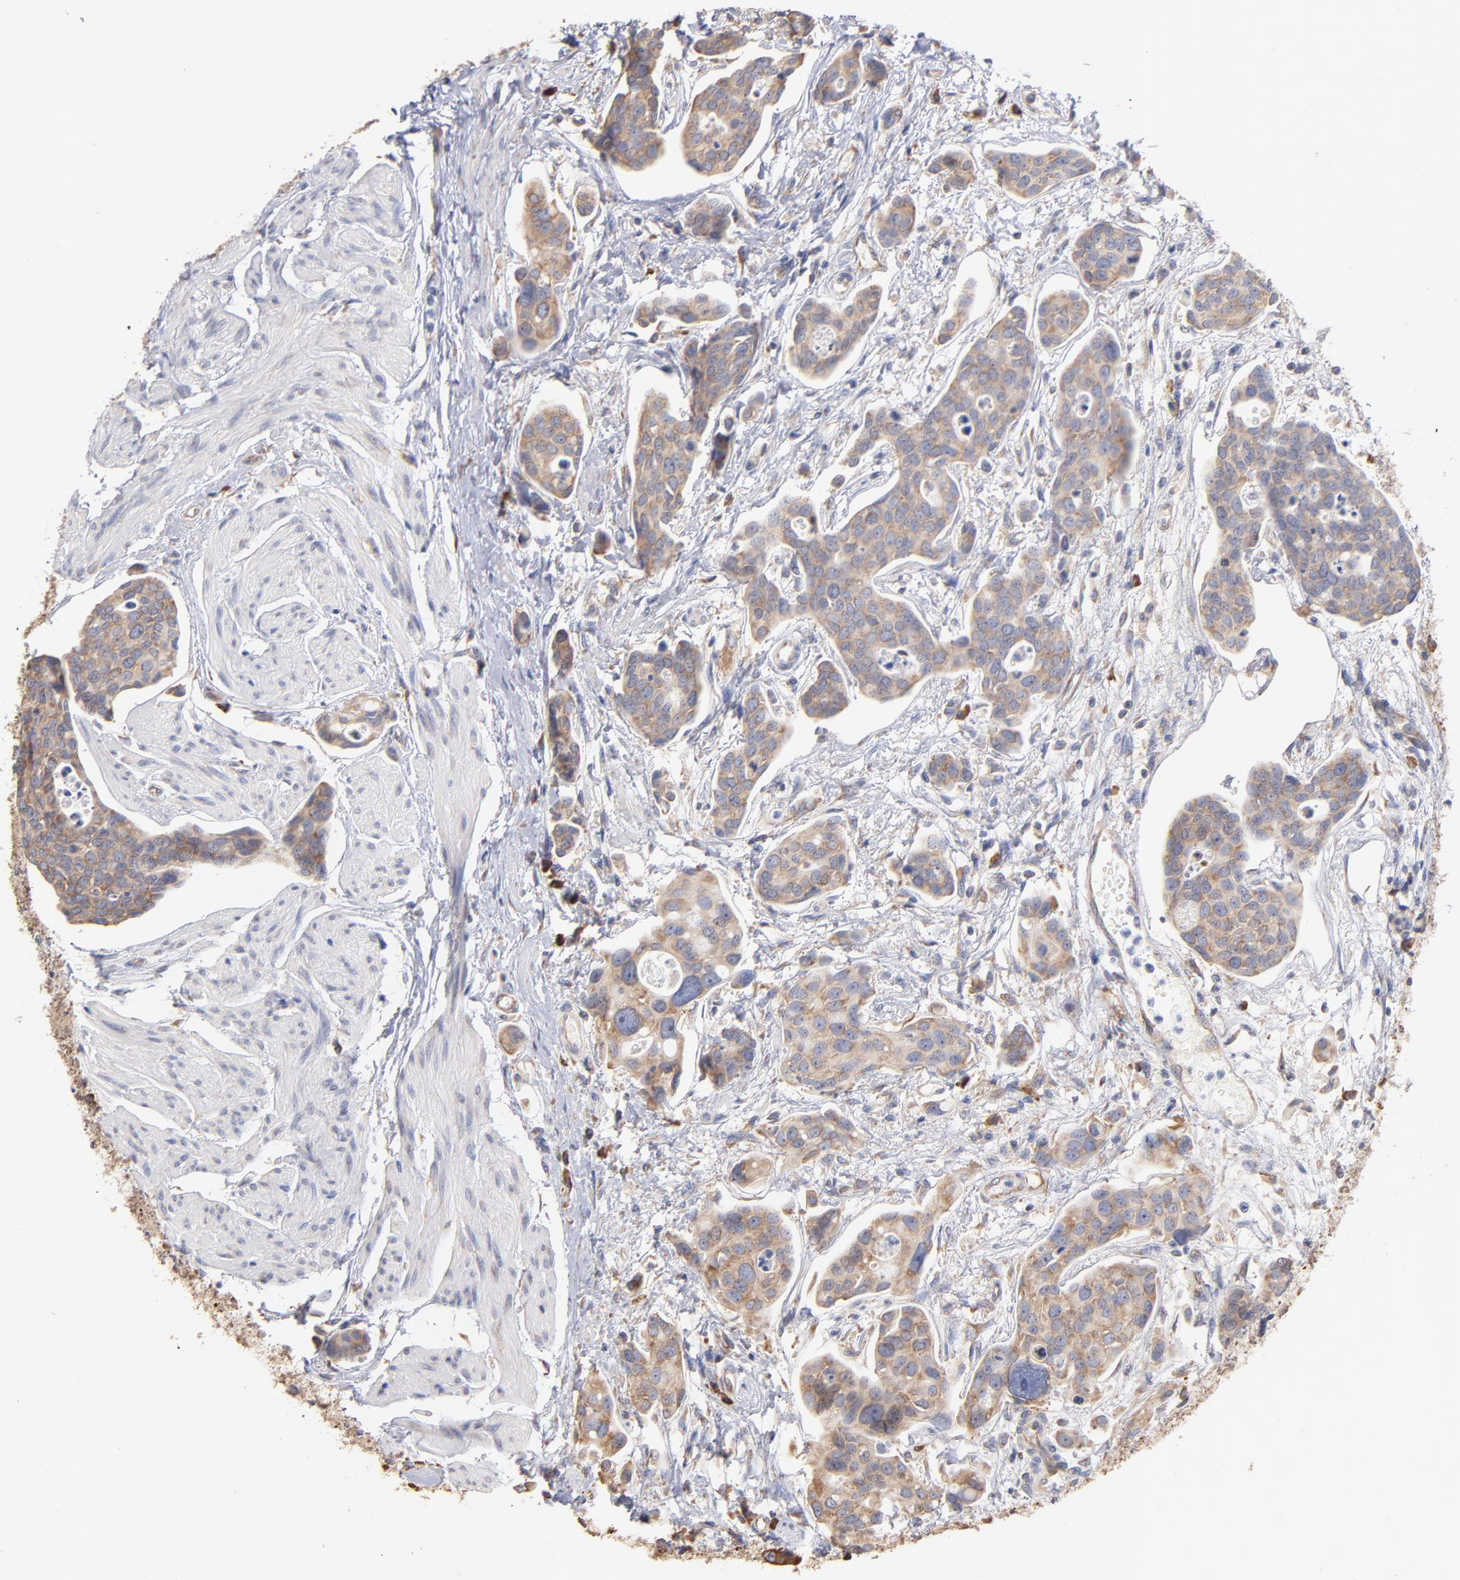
{"staining": {"intensity": "weak", "quantity": ">75%", "location": "cytoplasmic/membranous"}, "tissue": "urothelial cancer", "cell_type": "Tumor cells", "image_type": "cancer", "snomed": [{"axis": "morphology", "description": "Urothelial carcinoma, High grade"}, {"axis": "topography", "description": "Urinary bladder"}], "caption": "DAB immunohistochemical staining of high-grade urothelial carcinoma reveals weak cytoplasmic/membranous protein expression in about >75% of tumor cells.", "gene": "RPL9", "patient": {"sex": "male", "age": 78}}